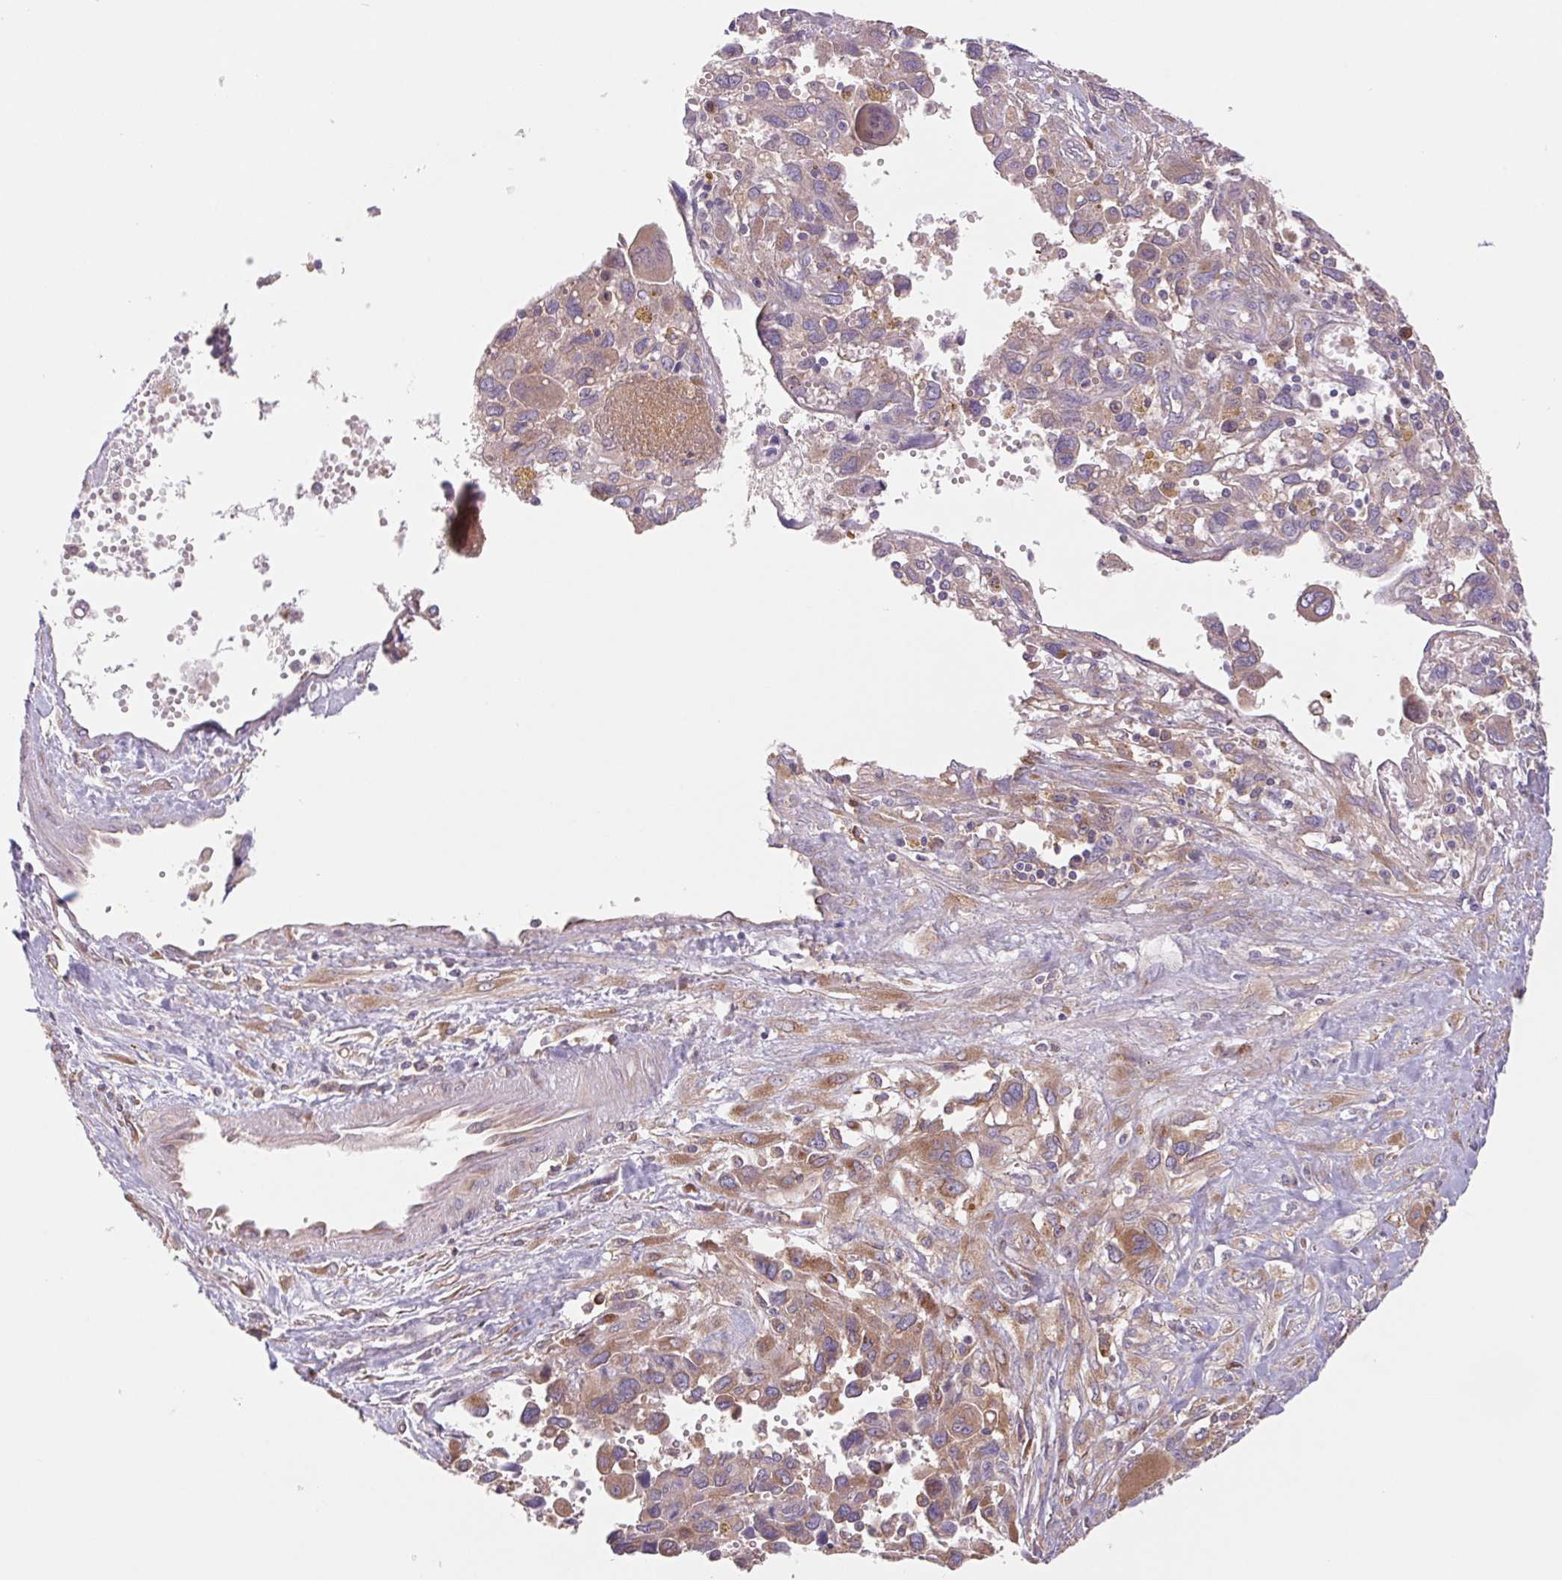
{"staining": {"intensity": "moderate", "quantity": "25%-75%", "location": "cytoplasmic/membranous"}, "tissue": "pancreatic cancer", "cell_type": "Tumor cells", "image_type": "cancer", "snomed": [{"axis": "morphology", "description": "Adenocarcinoma, NOS"}, {"axis": "topography", "description": "Pancreas"}], "caption": "Immunohistochemistry micrograph of neoplastic tissue: human pancreatic cancer (adenocarcinoma) stained using IHC shows medium levels of moderate protein expression localized specifically in the cytoplasmic/membranous of tumor cells, appearing as a cytoplasmic/membranous brown color.", "gene": "RAB1A", "patient": {"sex": "female", "age": 47}}